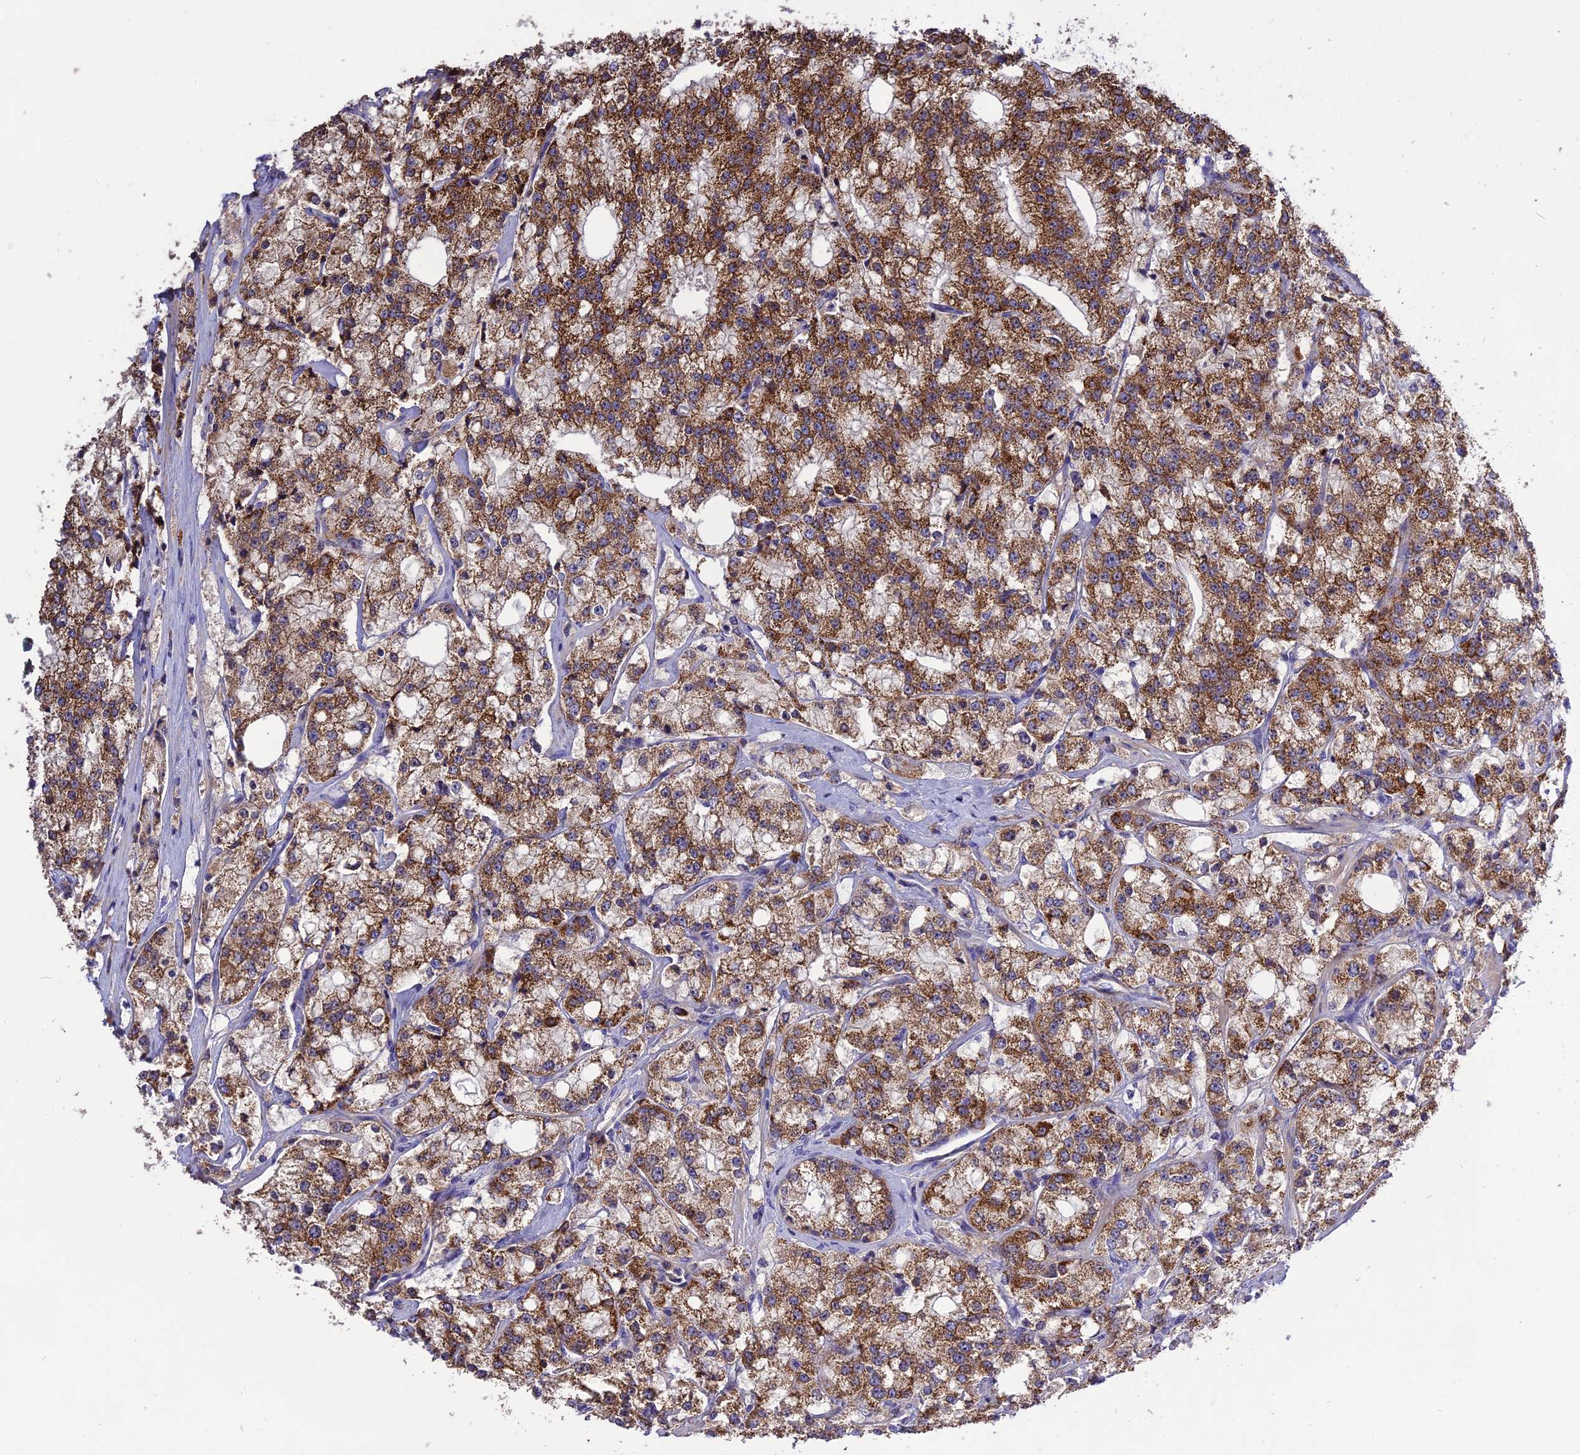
{"staining": {"intensity": "strong", "quantity": ">75%", "location": "cytoplasmic/membranous"}, "tissue": "prostate cancer", "cell_type": "Tumor cells", "image_type": "cancer", "snomed": [{"axis": "morphology", "description": "Adenocarcinoma, High grade"}, {"axis": "topography", "description": "Prostate"}], "caption": "Protein analysis of prostate cancer (adenocarcinoma (high-grade)) tissue shows strong cytoplasmic/membranous expression in approximately >75% of tumor cells.", "gene": "NUDT8", "patient": {"sex": "male", "age": 64}}